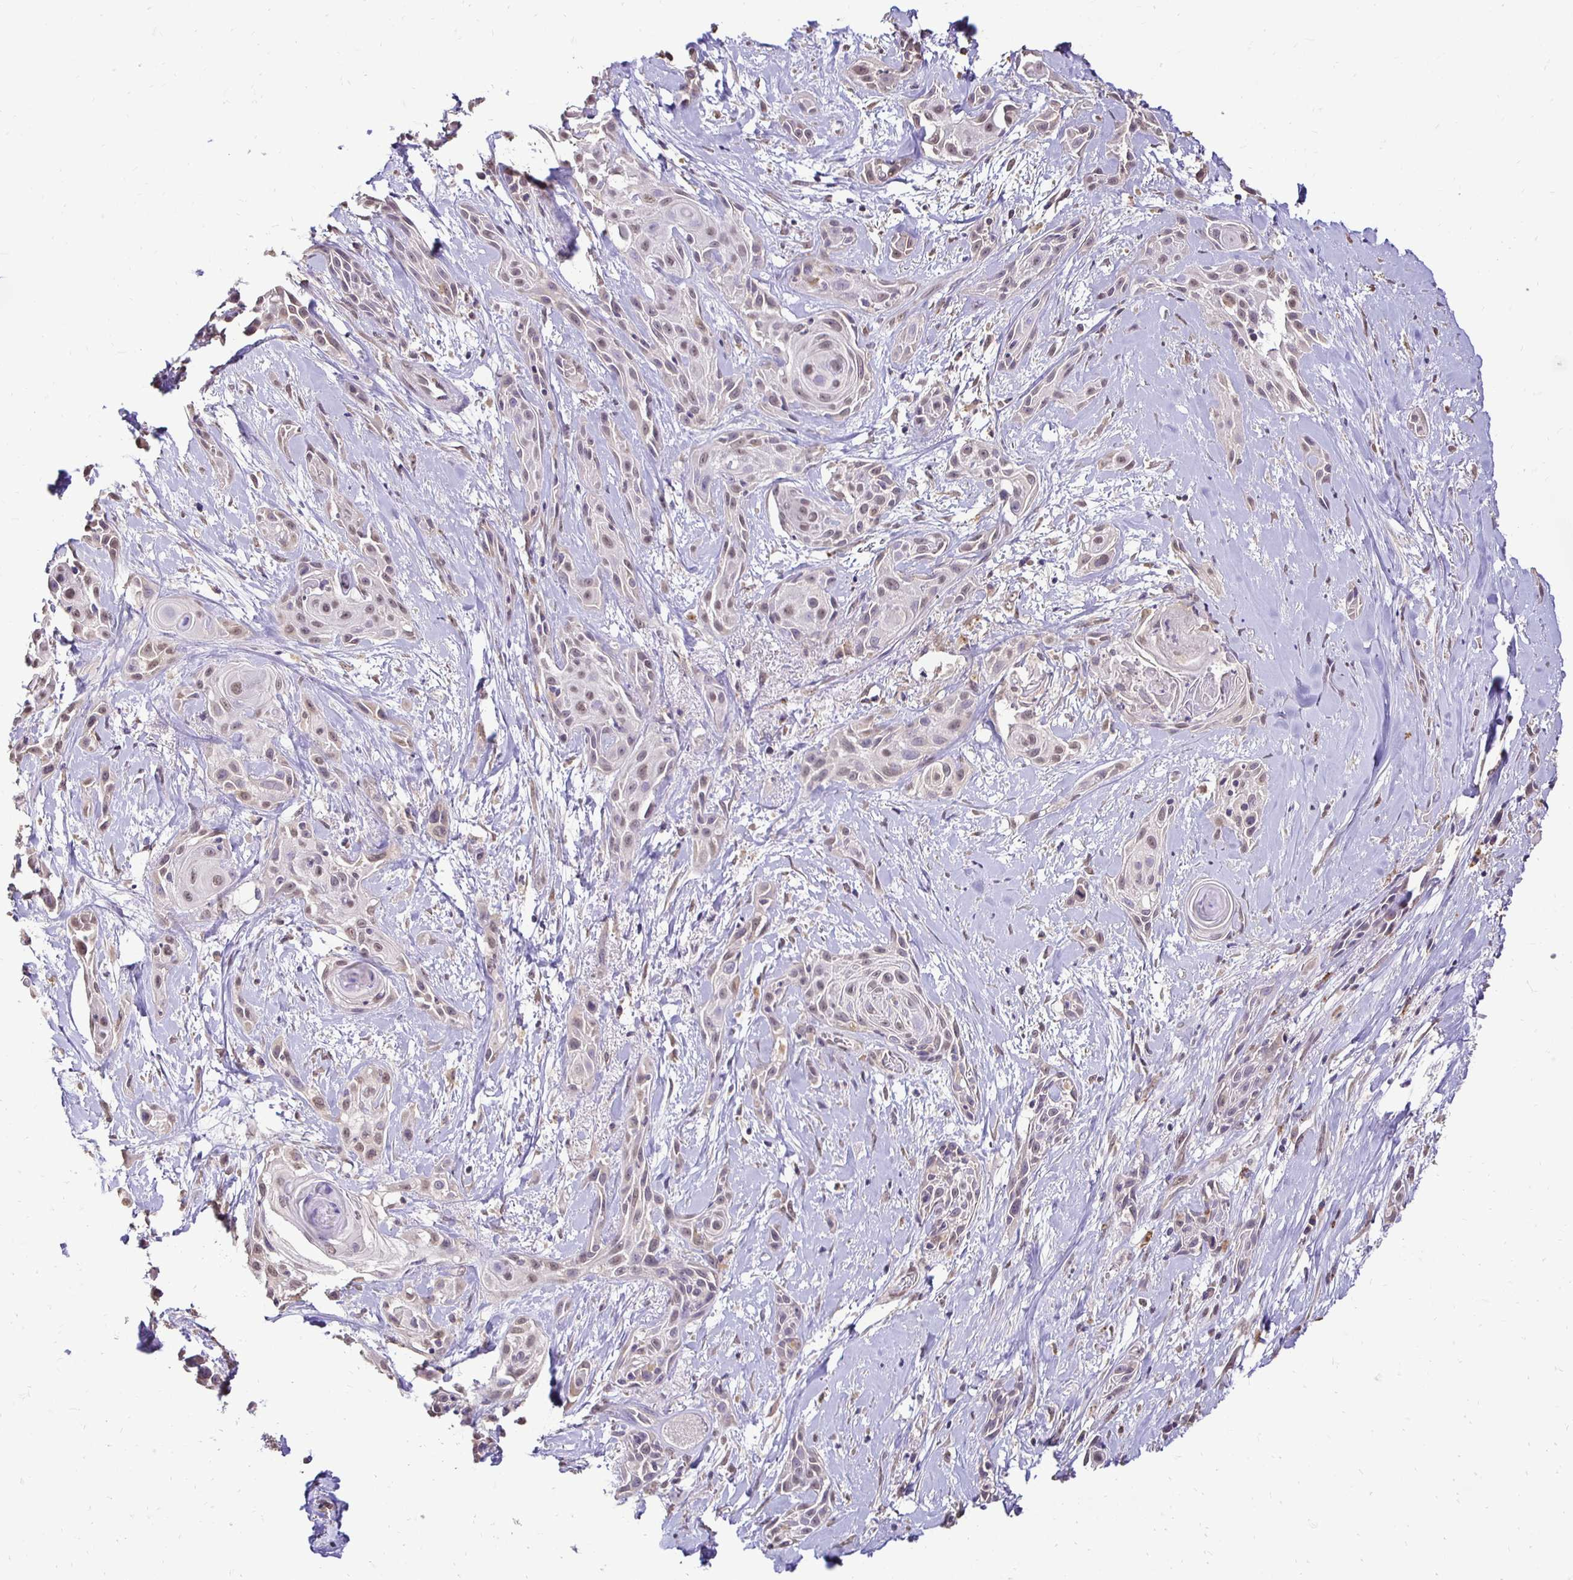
{"staining": {"intensity": "weak", "quantity": "25%-75%", "location": "nuclear"}, "tissue": "skin cancer", "cell_type": "Tumor cells", "image_type": "cancer", "snomed": [{"axis": "morphology", "description": "Squamous cell carcinoma, NOS"}, {"axis": "topography", "description": "Skin"}, {"axis": "topography", "description": "Anal"}], "caption": "Immunohistochemistry staining of skin cancer, which displays low levels of weak nuclear staining in approximately 25%-75% of tumor cells indicating weak nuclear protein expression. The staining was performed using DAB (3,3'-diaminobenzidine) (brown) for protein detection and nuclei were counterstained in hematoxylin (blue).", "gene": "RHEBL1", "patient": {"sex": "male", "age": 64}}